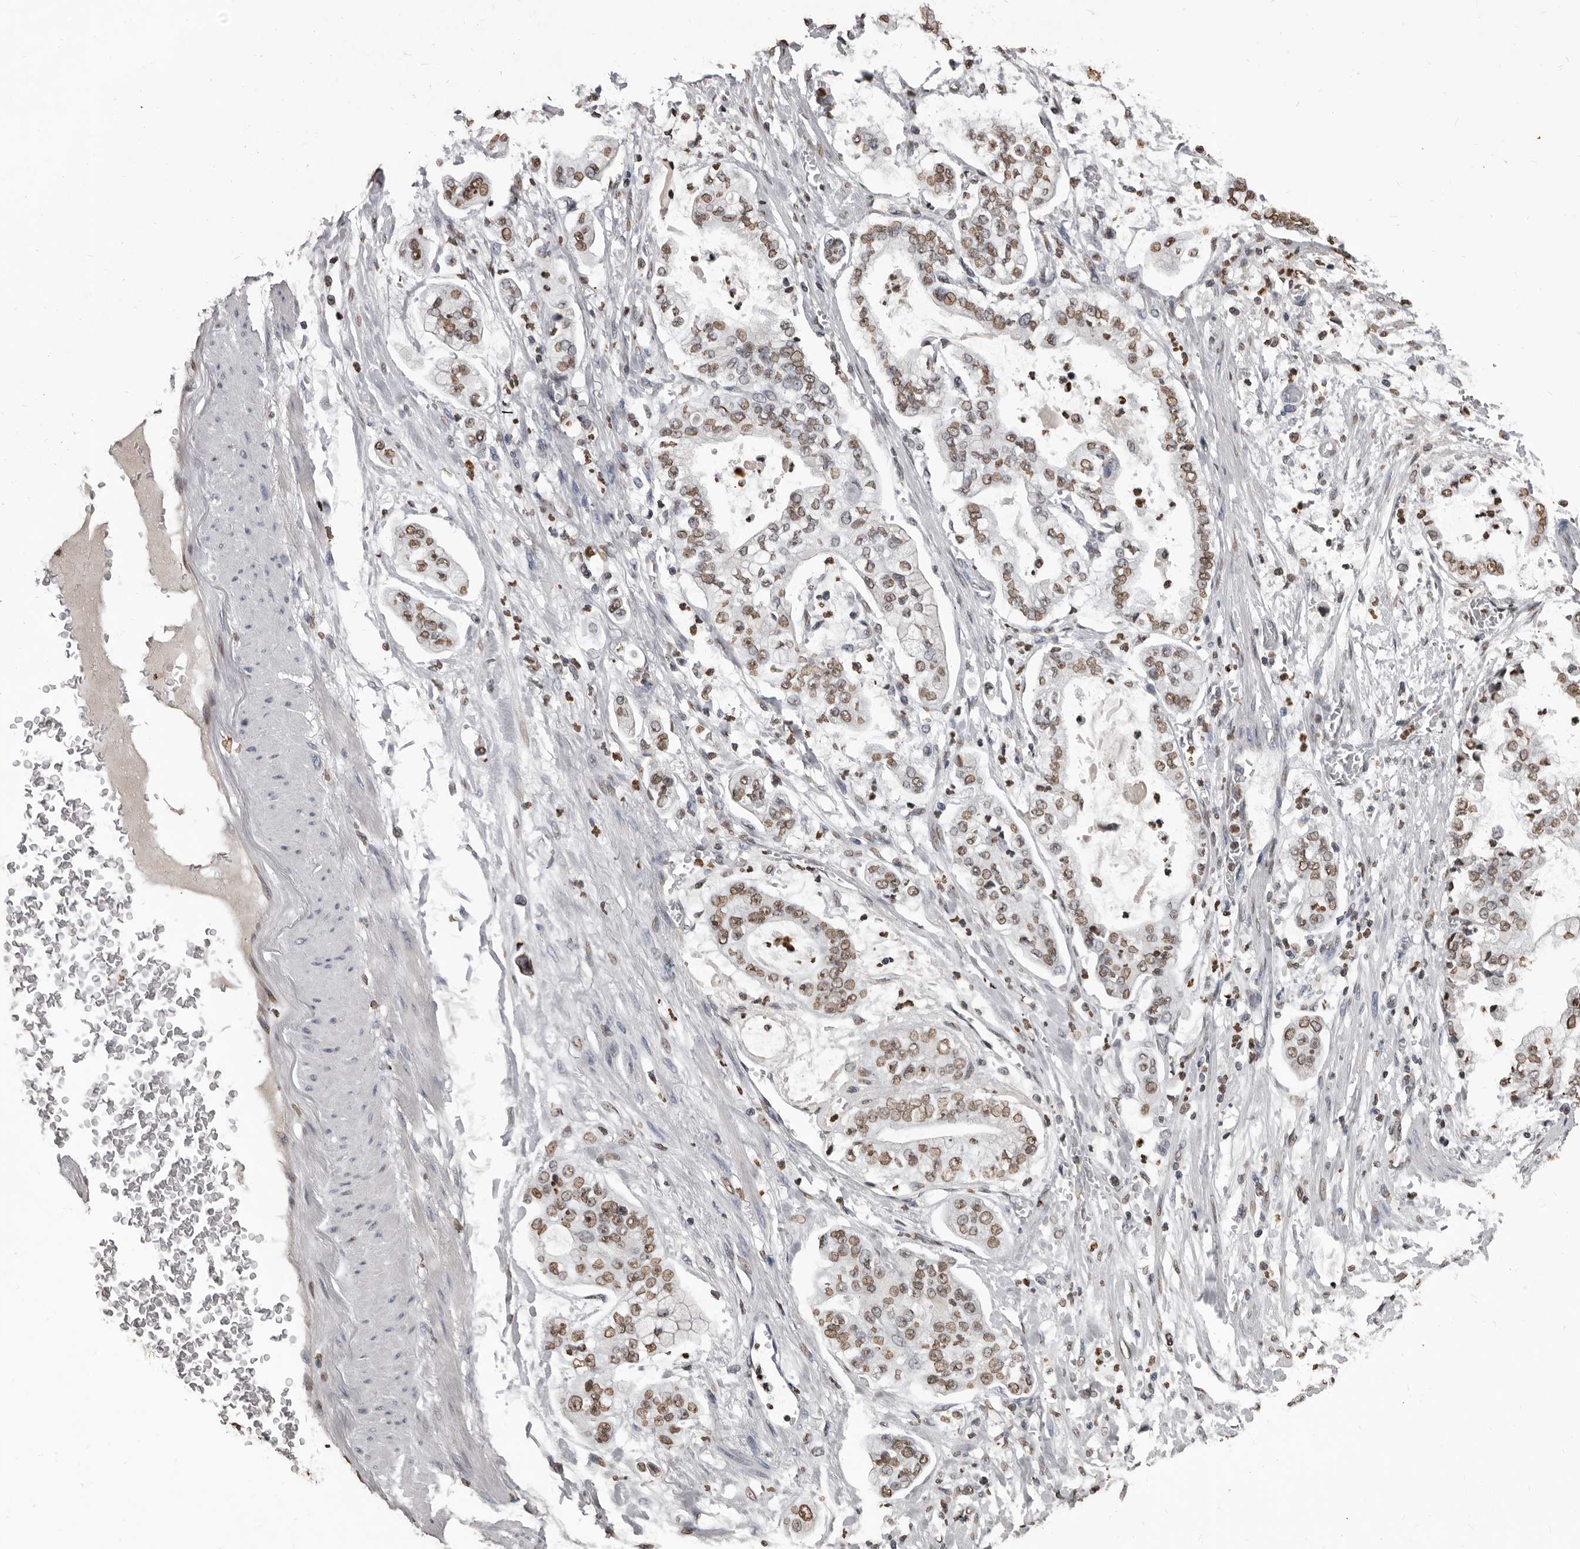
{"staining": {"intensity": "moderate", "quantity": ">75%", "location": "nuclear"}, "tissue": "stomach cancer", "cell_type": "Tumor cells", "image_type": "cancer", "snomed": [{"axis": "morphology", "description": "Adenocarcinoma, NOS"}, {"axis": "topography", "description": "Stomach"}], "caption": "Stomach cancer (adenocarcinoma) stained with a brown dye exhibits moderate nuclear positive positivity in approximately >75% of tumor cells.", "gene": "AHR", "patient": {"sex": "male", "age": 76}}